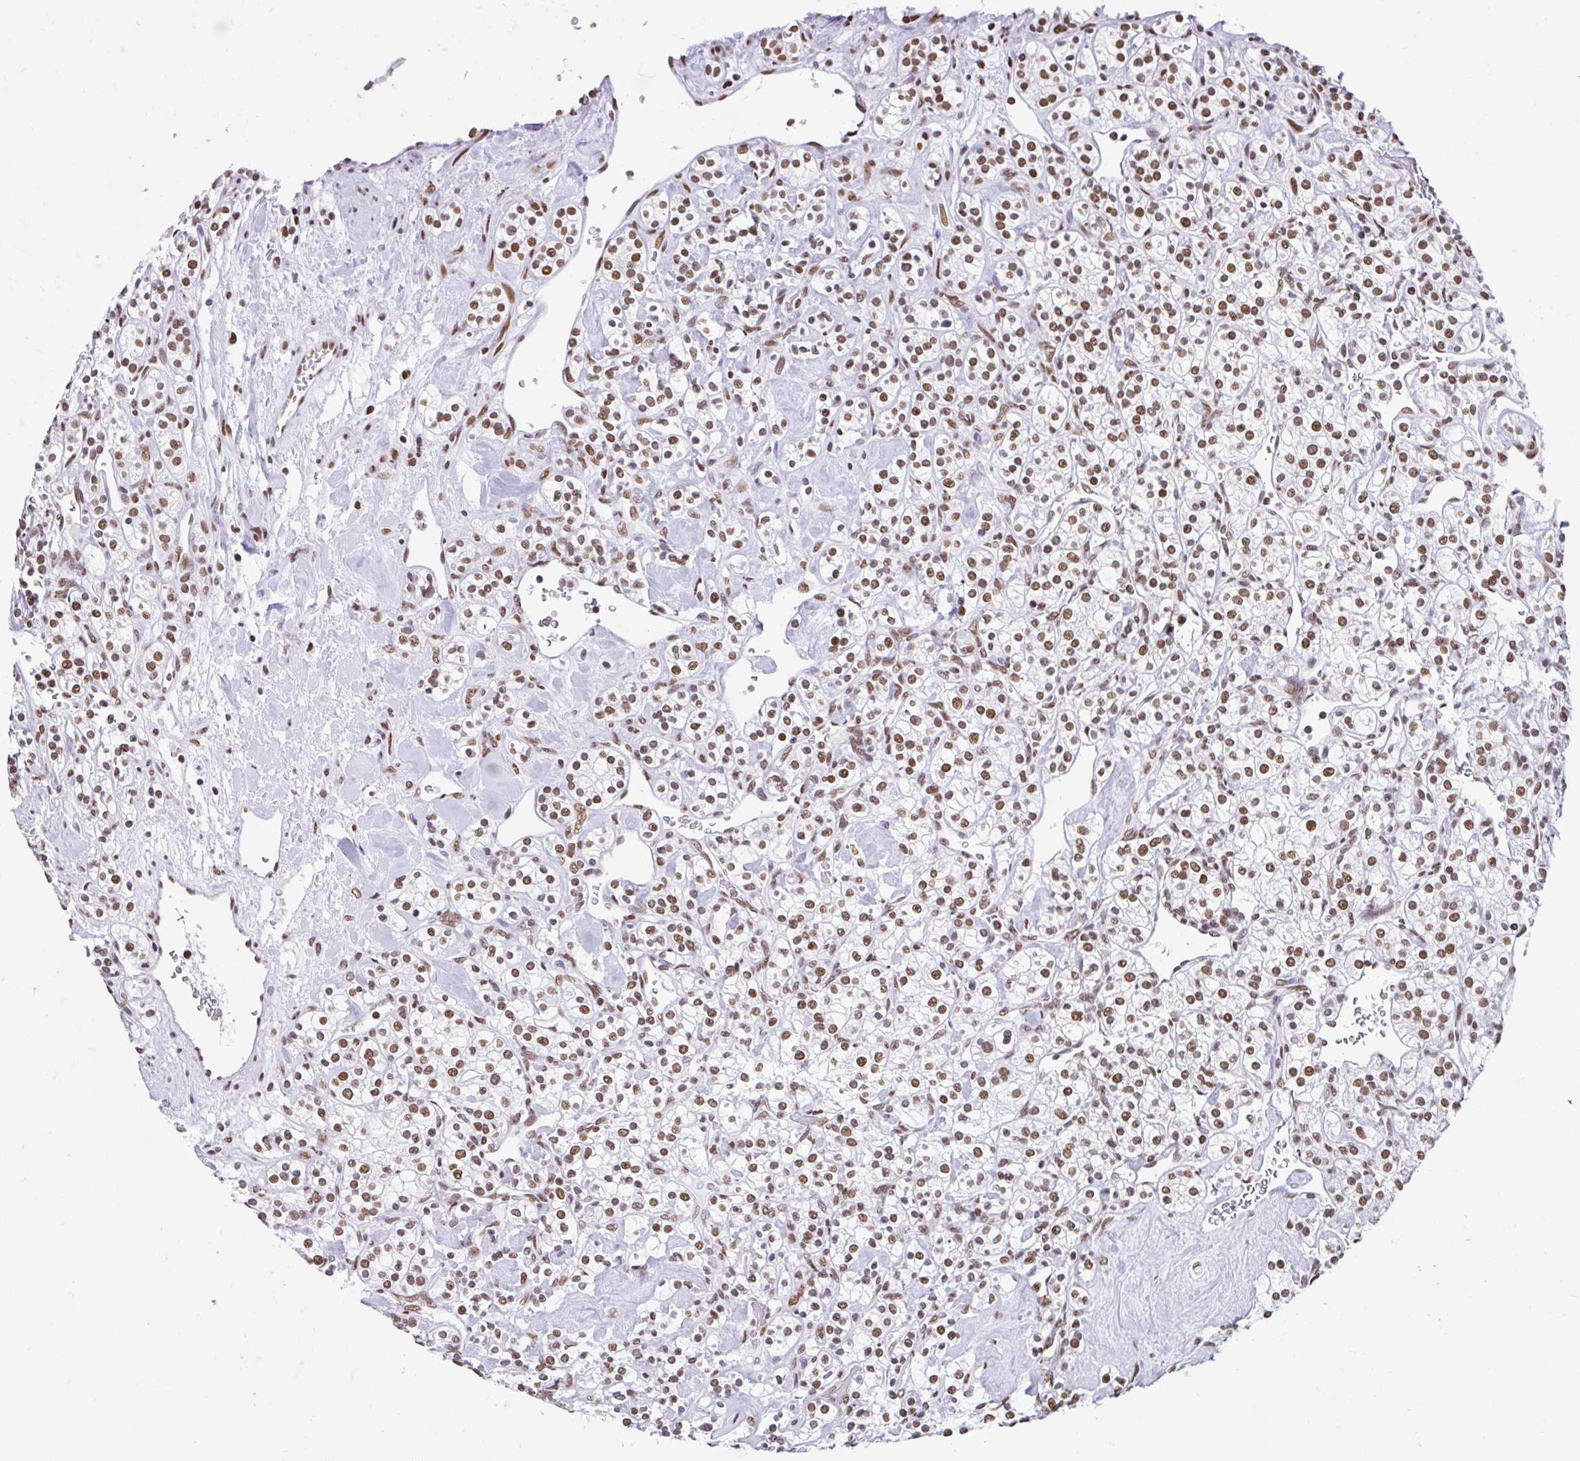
{"staining": {"intensity": "moderate", "quantity": ">75%", "location": "nuclear"}, "tissue": "renal cancer", "cell_type": "Tumor cells", "image_type": "cancer", "snomed": [{"axis": "morphology", "description": "Adenocarcinoma, NOS"}, {"axis": "topography", "description": "Kidney"}], "caption": "DAB immunohistochemical staining of human renal cancer shows moderate nuclear protein staining in approximately >75% of tumor cells. (brown staining indicates protein expression, while blue staining denotes nuclei).", "gene": "KHDRBS1", "patient": {"sex": "male", "age": 77}}